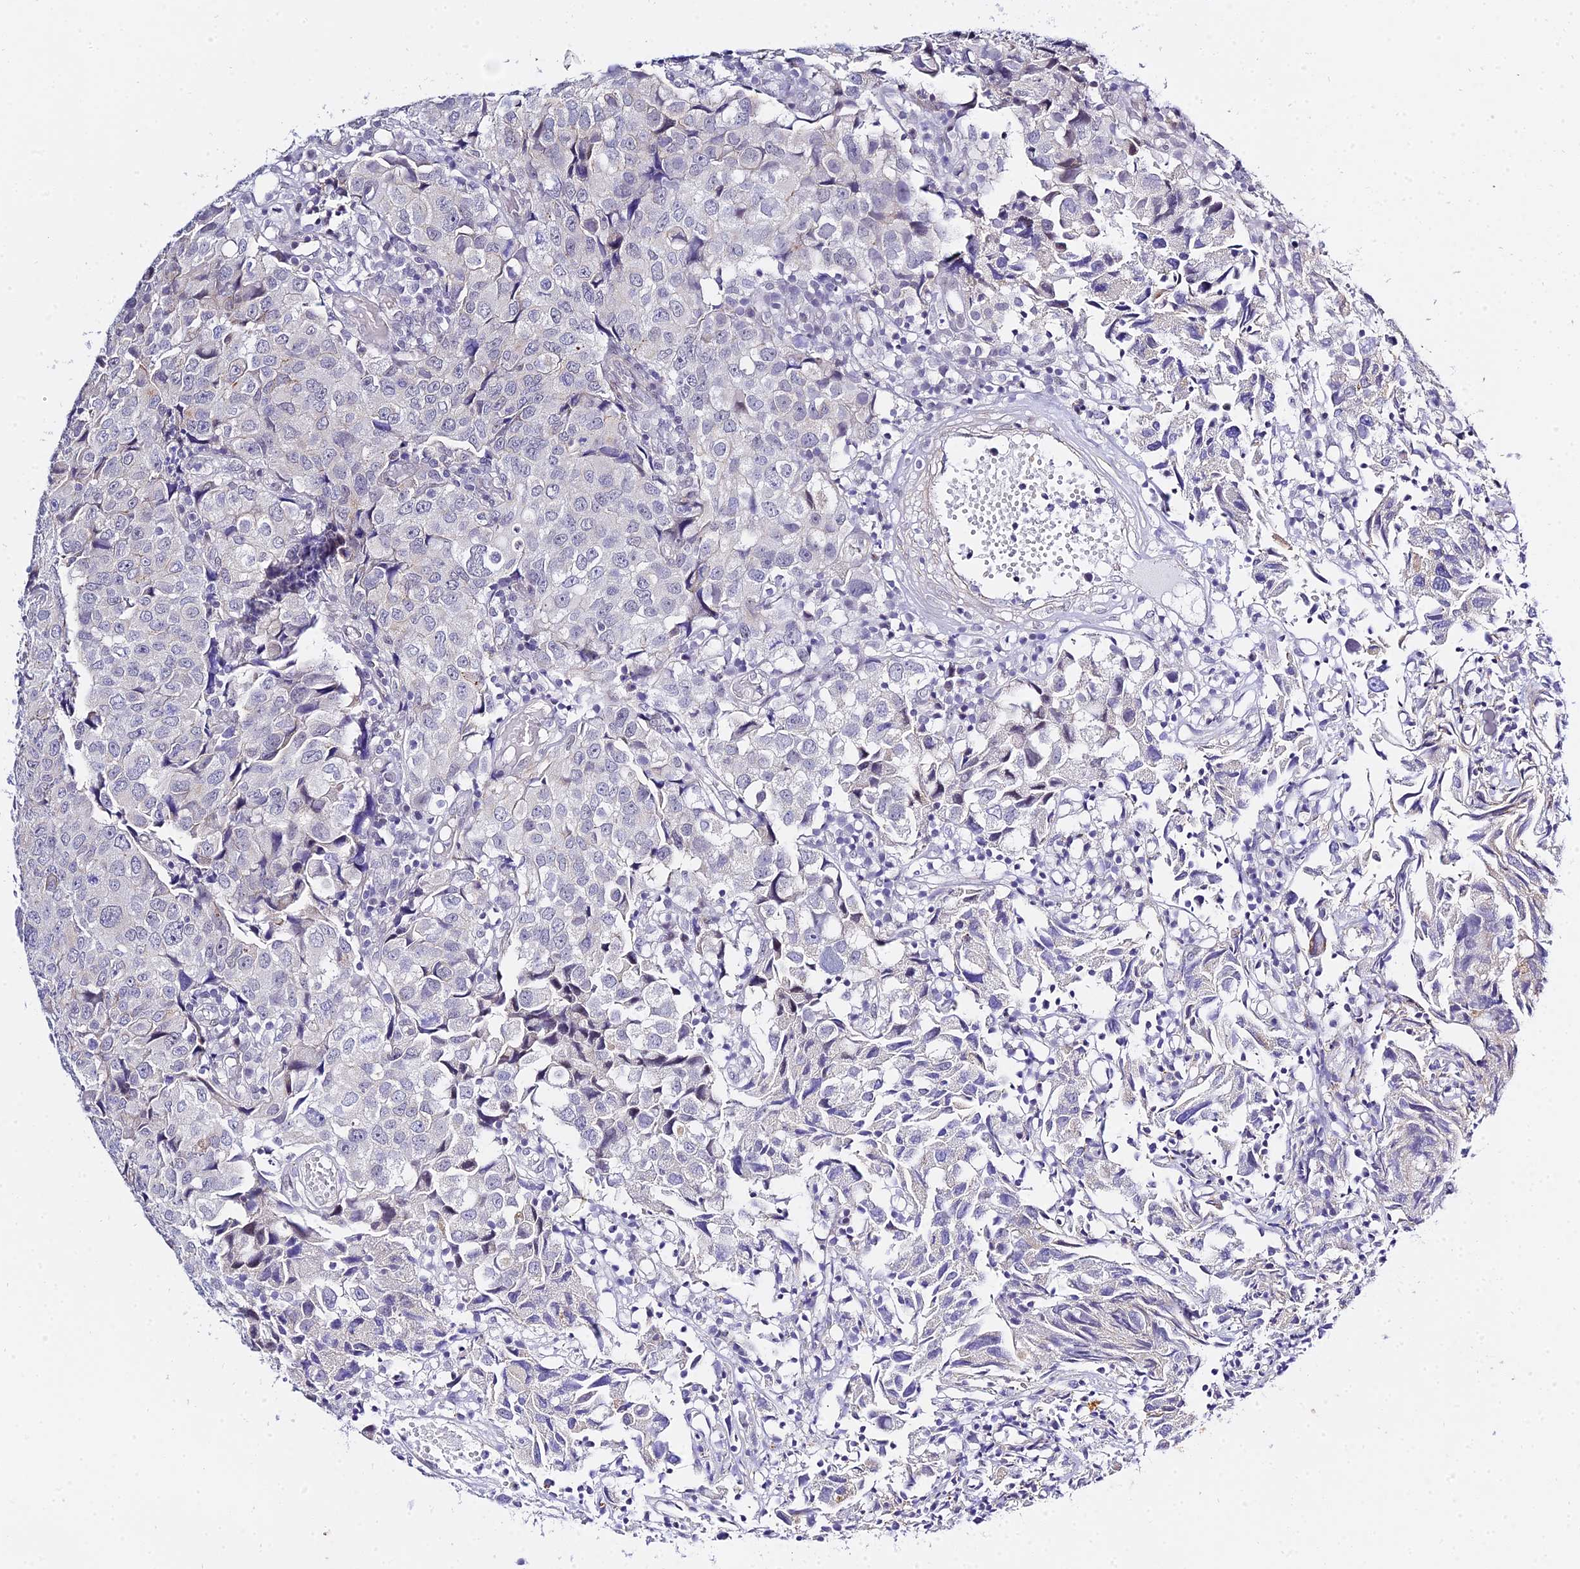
{"staining": {"intensity": "negative", "quantity": "none", "location": "none"}, "tissue": "urothelial cancer", "cell_type": "Tumor cells", "image_type": "cancer", "snomed": [{"axis": "morphology", "description": "Urothelial carcinoma, High grade"}, {"axis": "topography", "description": "Urinary bladder"}], "caption": "Tumor cells are negative for protein expression in human urothelial cancer.", "gene": "ZNF628", "patient": {"sex": "female", "age": 75}}